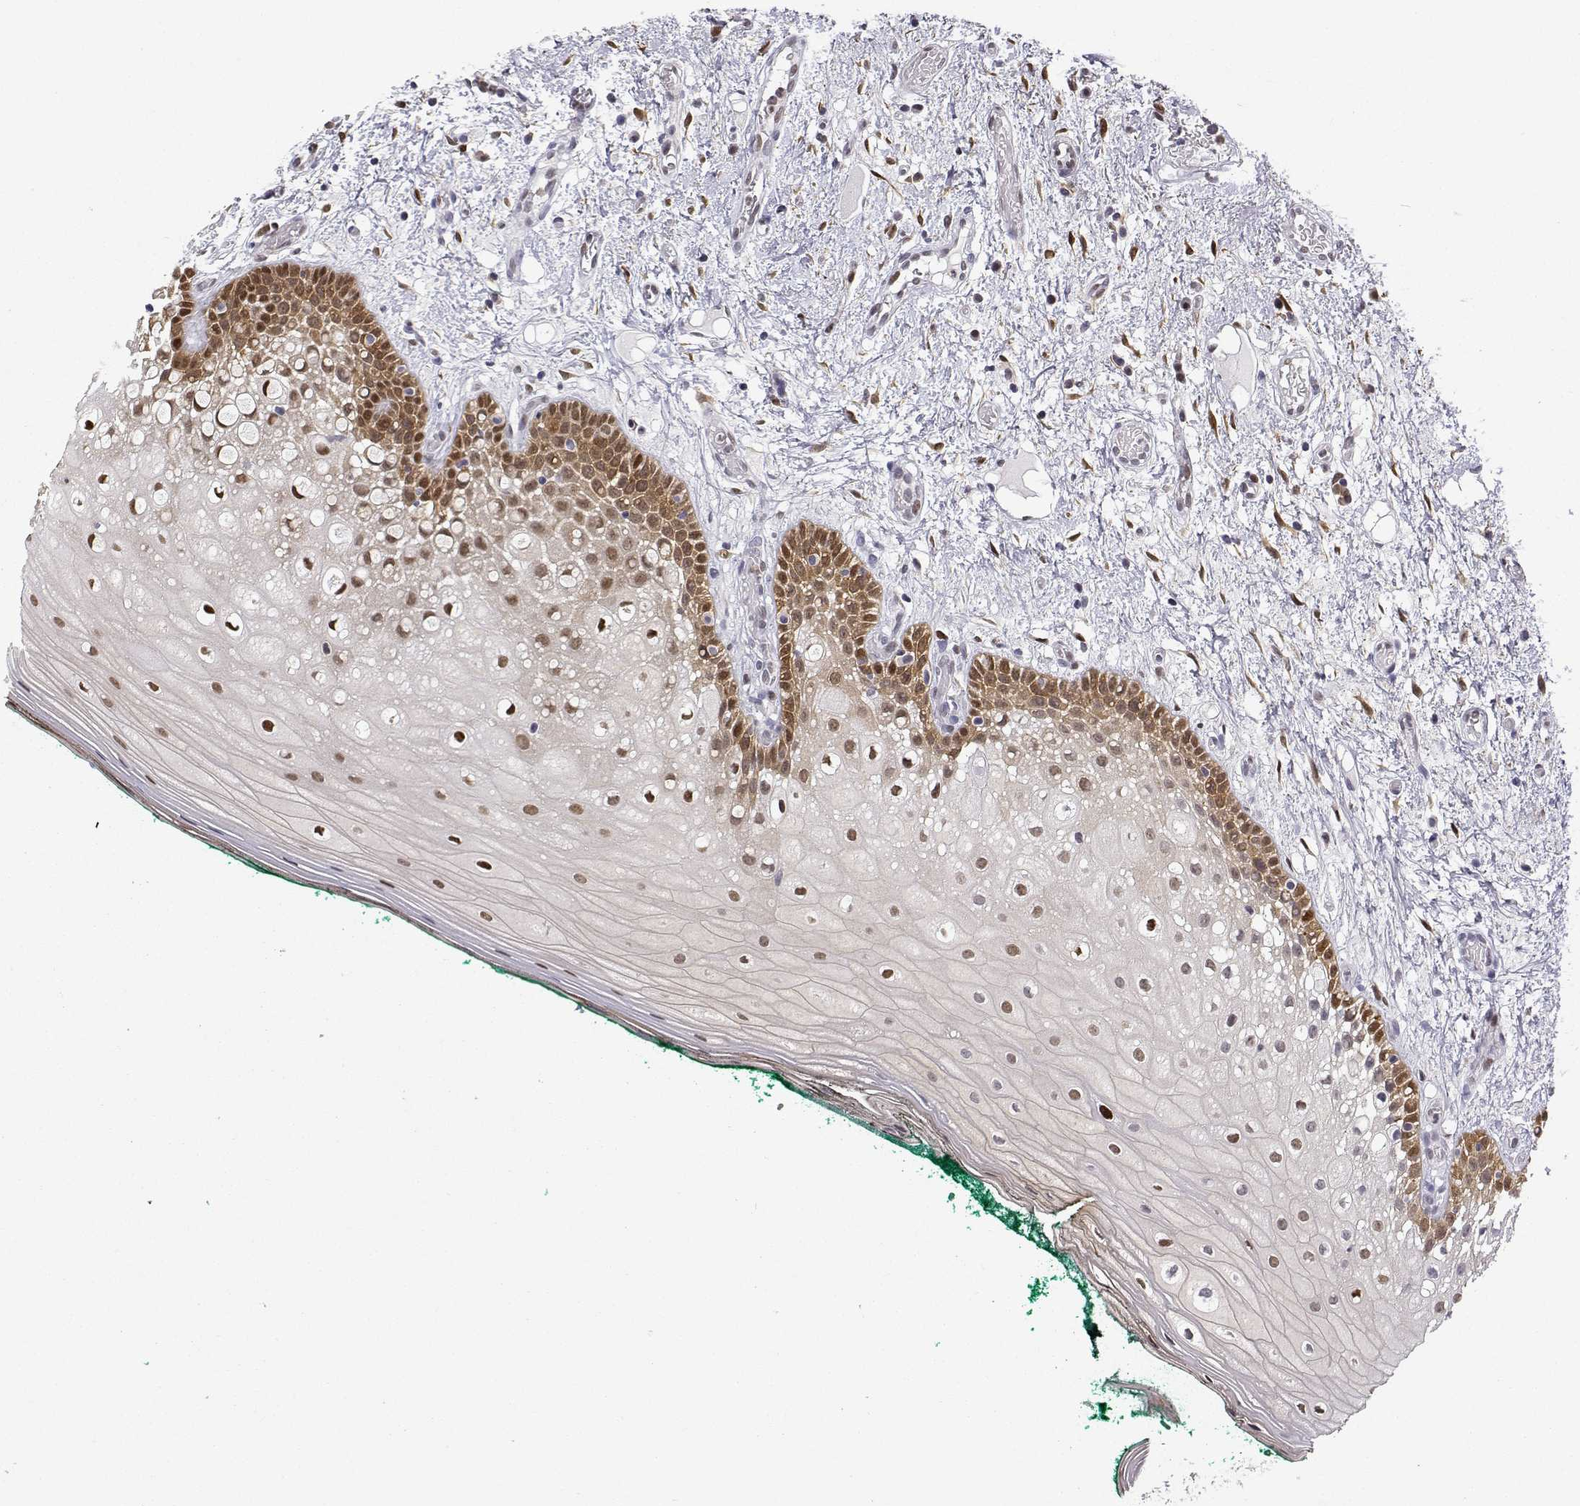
{"staining": {"intensity": "moderate", "quantity": ">75%", "location": "cytoplasmic/membranous,nuclear"}, "tissue": "oral mucosa", "cell_type": "Squamous epithelial cells", "image_type": "normal", "snomed": [{"axis": "morphology", "description": "Normal tissue, NOS"}, {"axis": "topography", "description": "Oral tissue"}], "caption": "This is a micrograph of IHC staining of unremarkable oral mucosa, which shows moderate expression in the cytoplasmic/membranous,nuclear of squamous epithelial cells.", "gene": "PHGDH", "patient": {"sex": "female", "age": 83}}